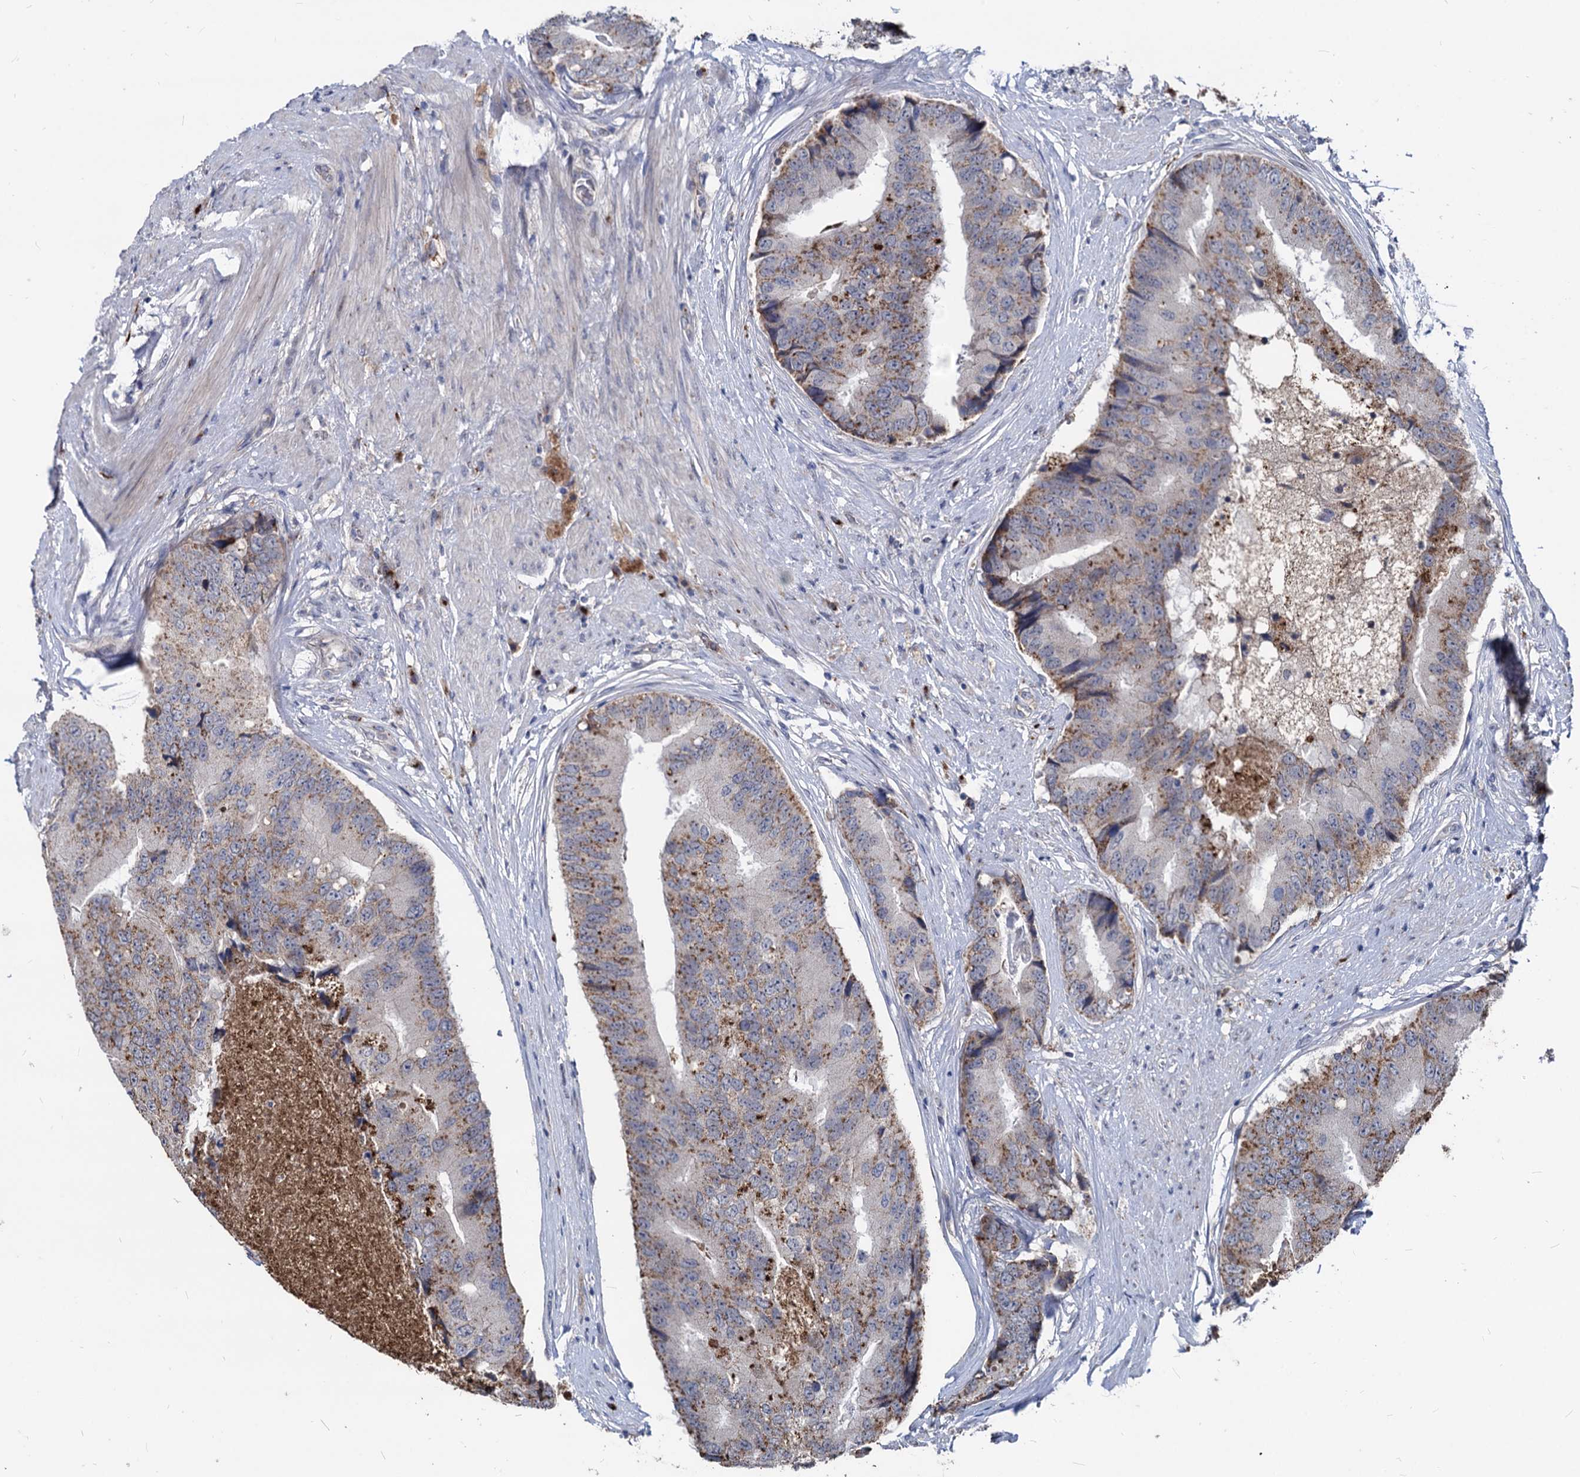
{"staining": {"intensity": "moderate", "quantity": "25%-75%", "location": "cytoplasmic/membranous"}, "tissue": "prostate cancer", "cell_type": "Tumor cells", "image_type": "cancer", "snomed": [{"axis": "morphology", "description": "Adenocarcinoma, High grade"}, {"axis": "topography", "description": "Prostate"}], "caption": "Protein staining by IHC shows moderate cytoplasmic/membranous staining in about 25%-75% of tumor cells in adenocarcinoma (high-grade) (prostate).", "gene": "SMAGP", "patient": {"sex": "male", "age": 70}}